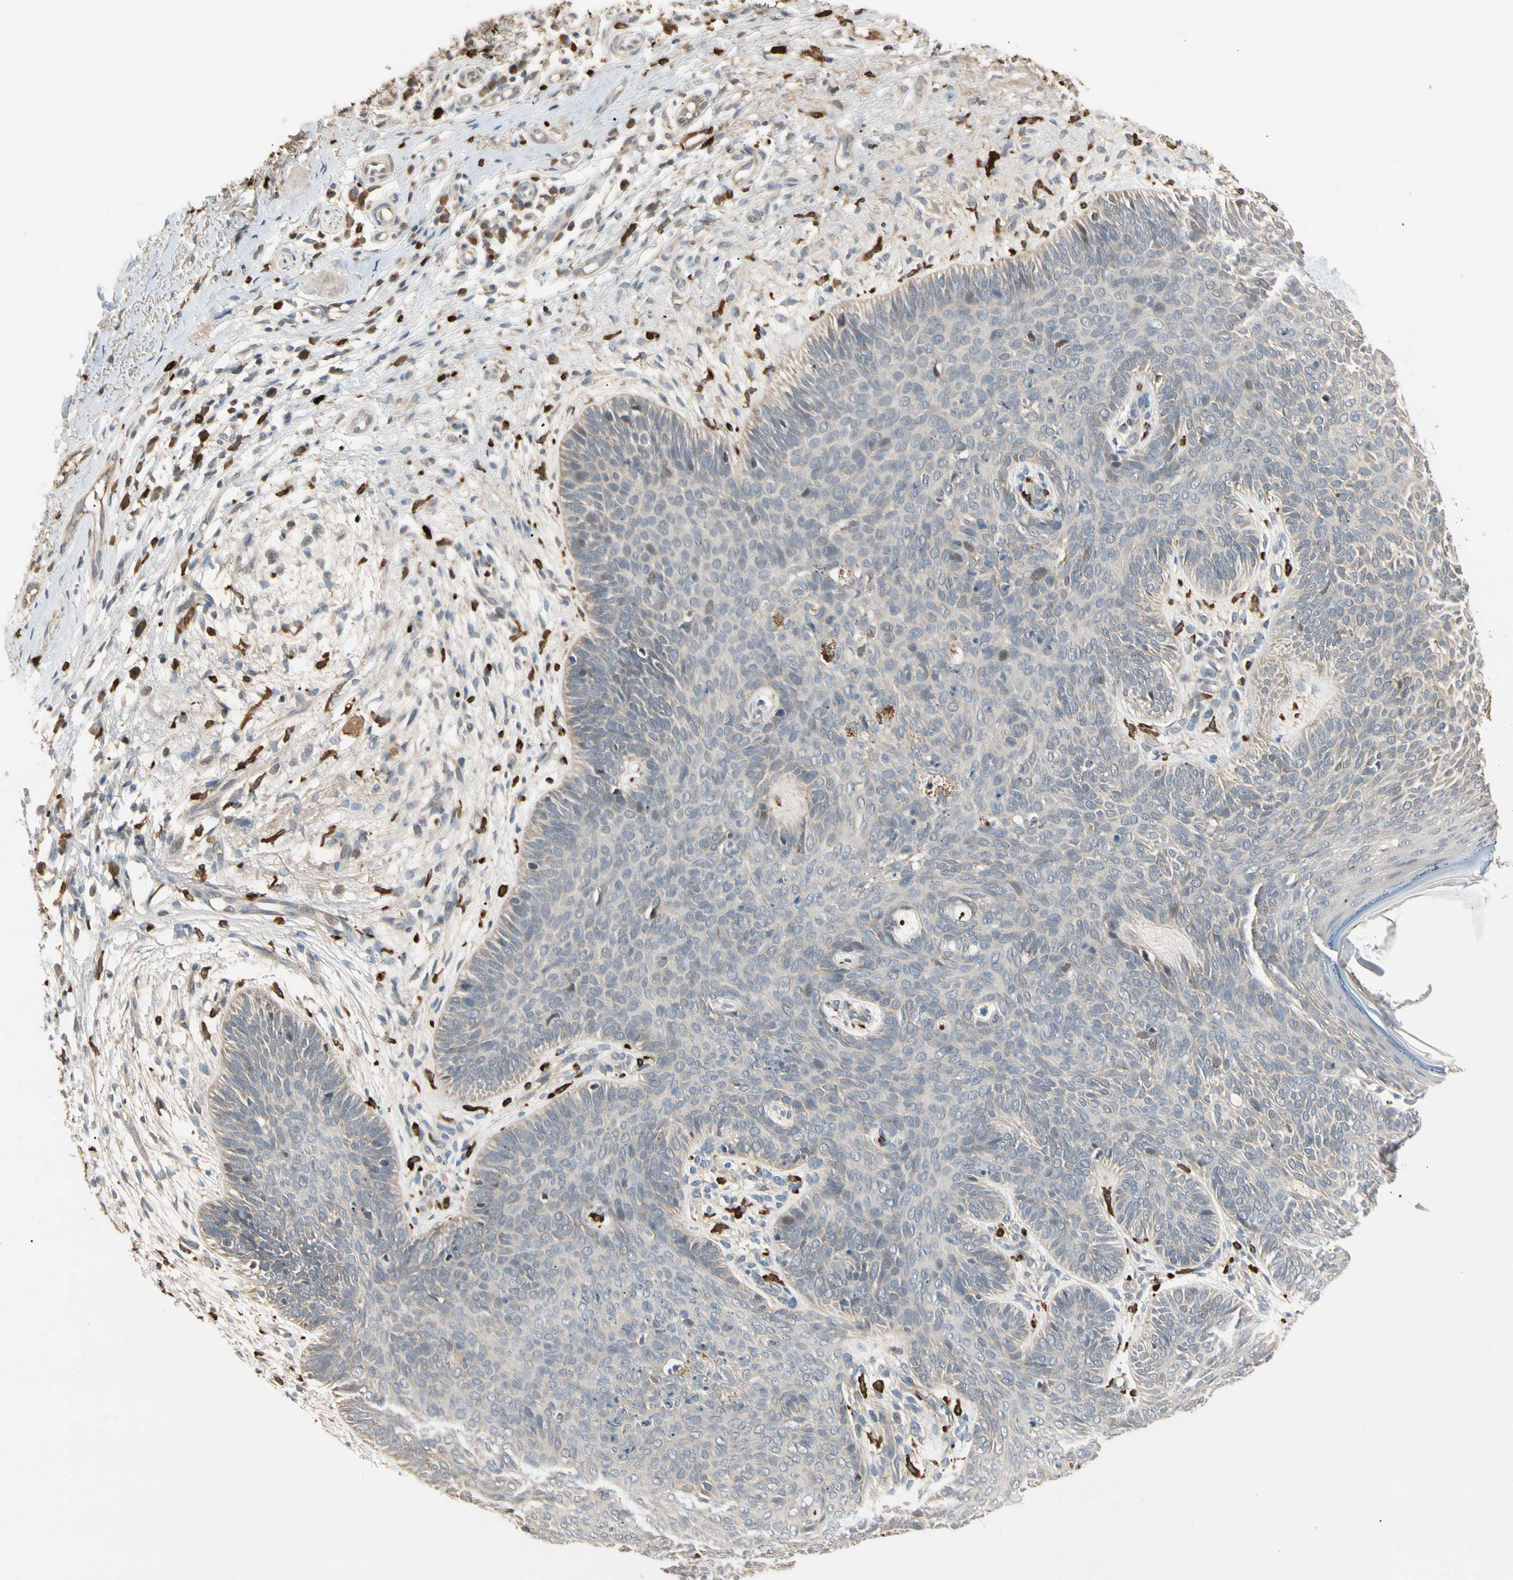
{"staining": {"intensity": "weak", "quantity": "<25%", "location": "cytoplasmic/membranous"}, "tissue": "skin cancer", "cell_type": "Tumor cells", "image_type": "cancer", "snomed": [{"axis": "morphology", "description": "Normal tissue, NOS"}, {"axis": "morphology", "description": "Basal cell carcinoma"}, {"axis": "topography", "description": "Skin"}], "caption": "This is a micrograph of immunohistochemistry (IHC) staining of skin basal cell carcinoma, which shows no staining in tumor cells. (Stains: DAB IHC with hematoxylin counter stain, Microscopy: brightfield microscopy at high magnification).", "gene": "ATG4C", "patient": {"sex": "male", "age": 52}}